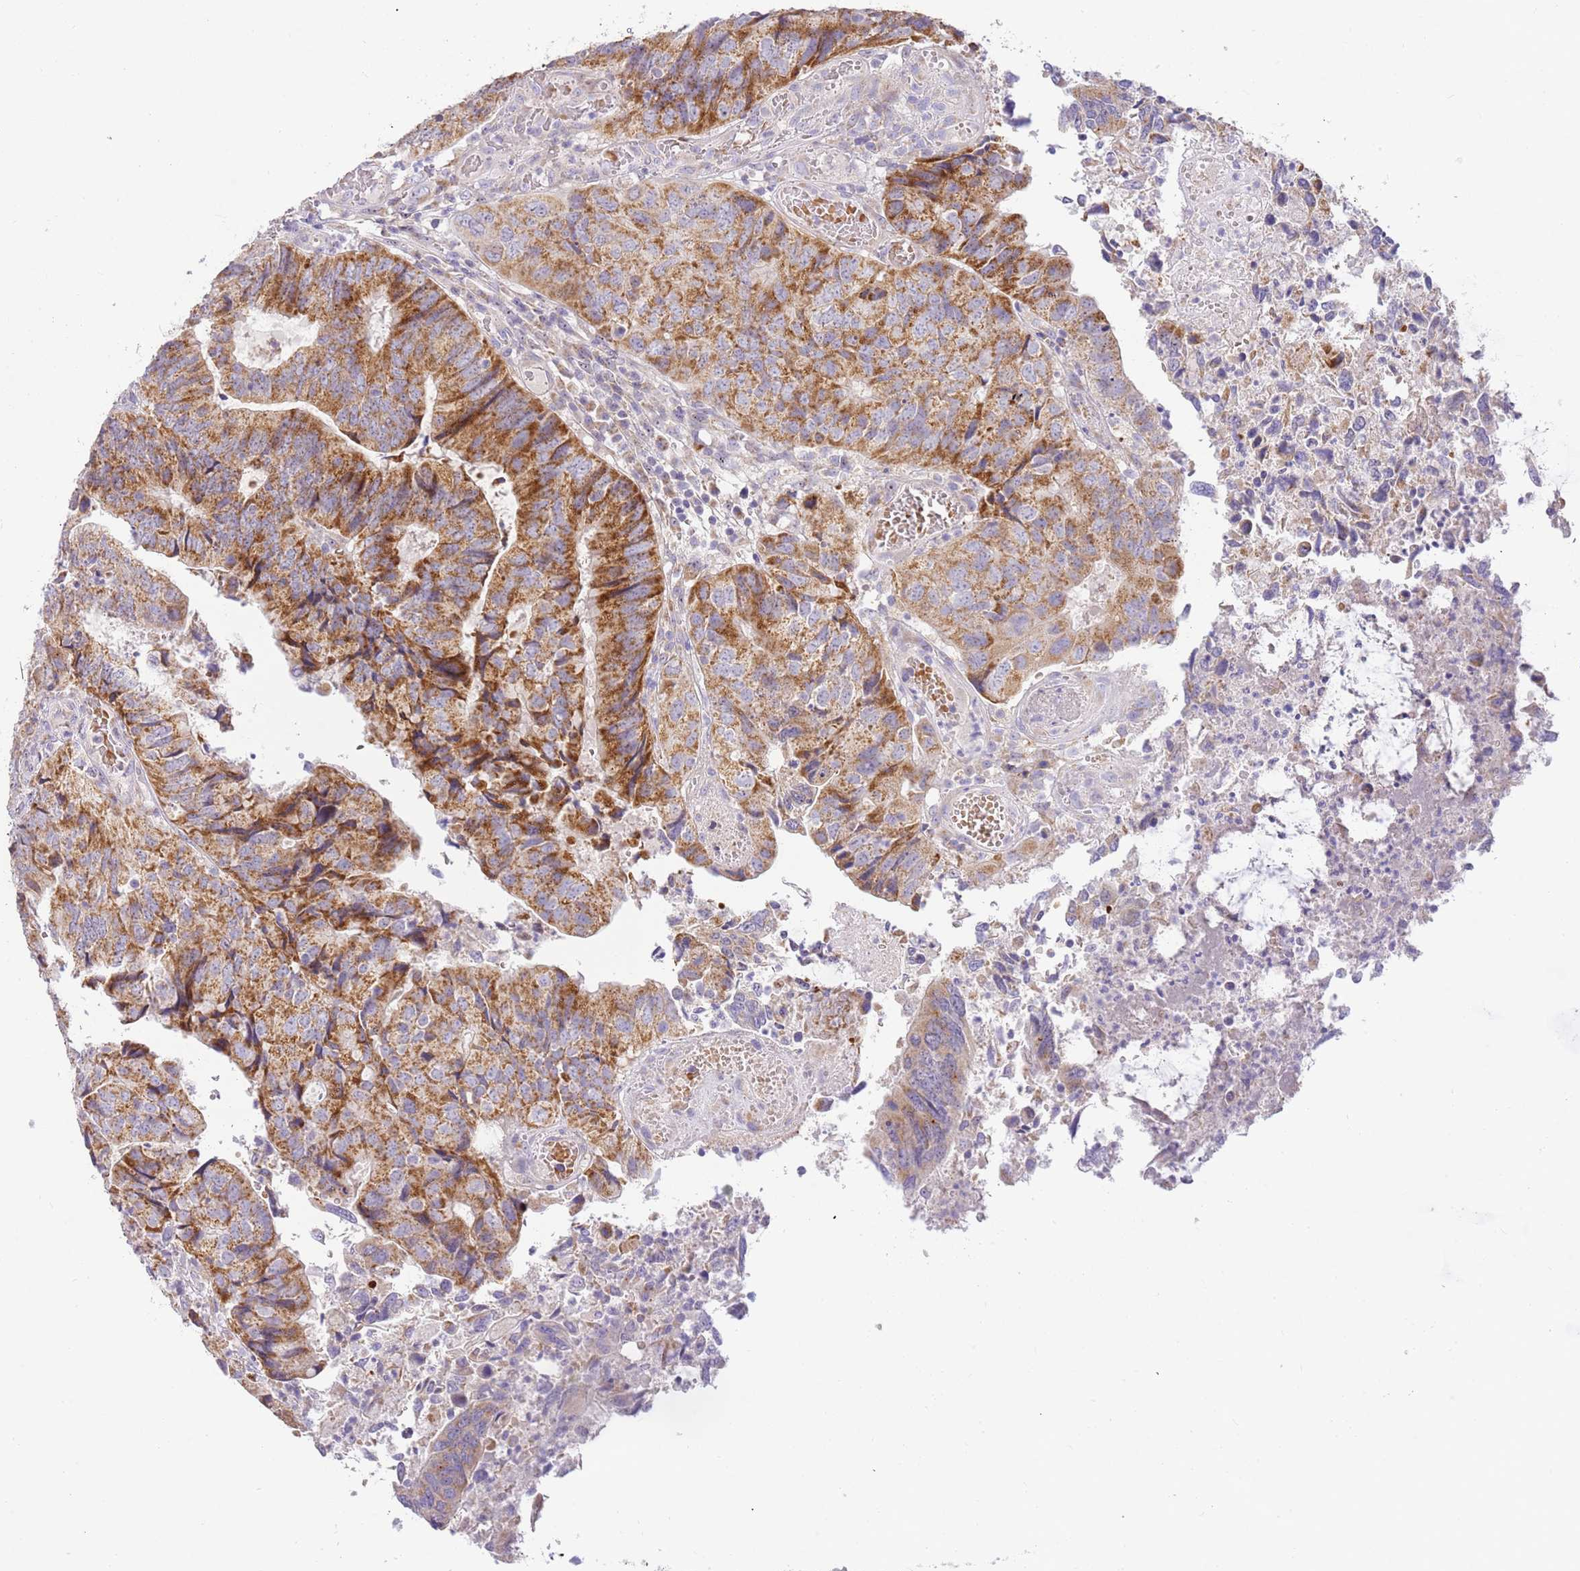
{"staining": {"intensity": "strong", "quantity": ">75%", "location": "cytoplasmic/membranous"}, "tissue": "colorectal cancer", "cell_type": "Tumor cells", "image_type": "cancer", "snomed": [{"axis": "morphology", "description": "Adenocarcinoma, NOS"}, {"axis": "topography", "description": "Colon"}], "caption": "There is high levels of strong cytoplasmic/membranous expression in tumor cells of adenocarcinoma (colorectal), as demonstrated by immunohistochemical staining (brown color).", "gene": "DNAJA3", "patient": {"sex": "female", "age": 67}}